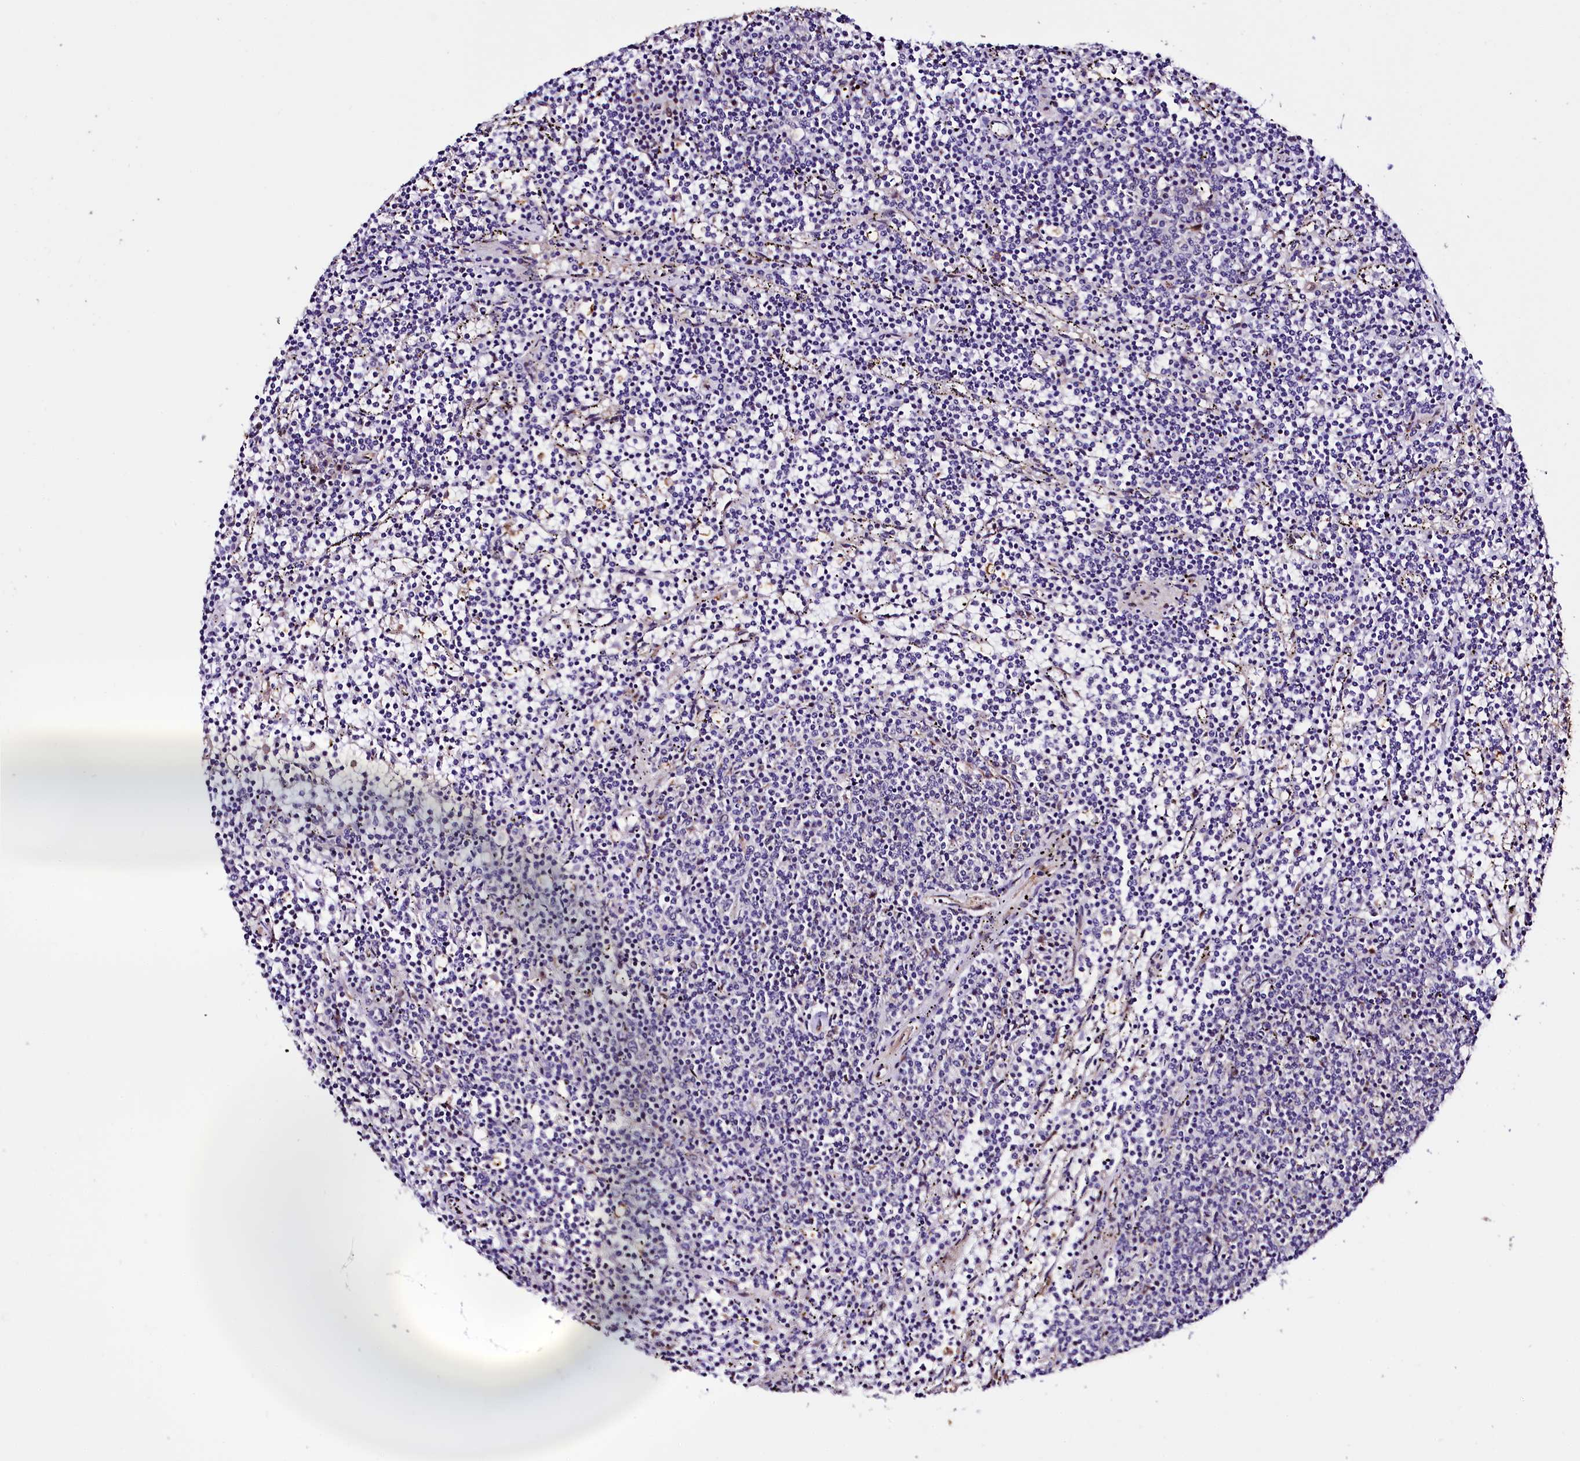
{"staining": {"intensity": "negative", "quantity": "none", "location": "none"}, "tissue": "lymphoma", "cell_type": "Tumor cells", "image_type": "cancer", "snomed": [{"axis": "morphology", "description": "Malignant lymphoma, non-Hodgkin's type, Low grade"}, {"axis": "topography", "description": "Spleen"}], "caption": "Malignant lymphoma, non-Hodgkin's type (low-grade) stained for a protein using immunohistochemistry reveals no expression tumor cells.", "gene": "TRMT112", "patient": {"sex": "female", "age": 50}}